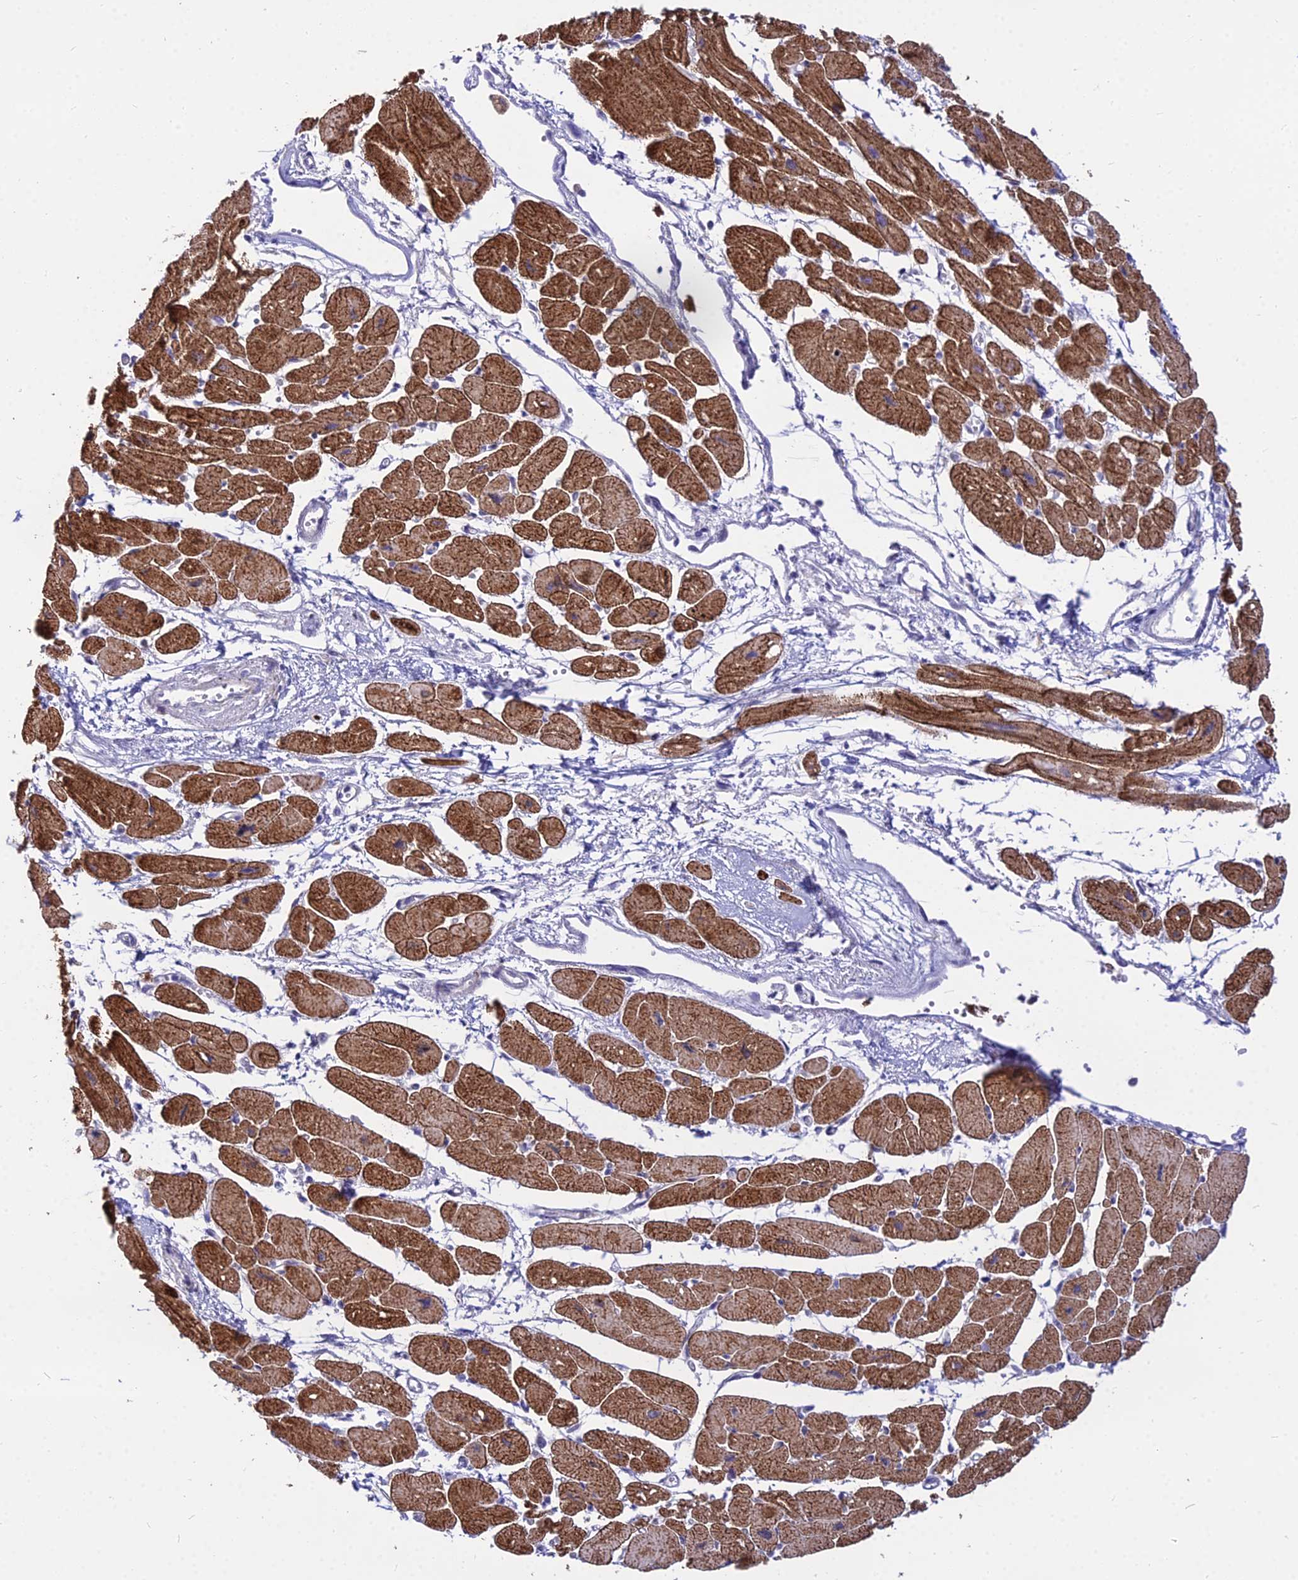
{"staining": {"intensity": "strong", "quantity": ">75%", "location": "cytoplasmic/membranous"}, "tissue": "heart muscle", "cell_type": "Cardiomyocytes", "image_type": "normal", "snomed": [{"axis": "morphology", "description": "Normal tissue, NOS"}, {"axis": "topography", "description": "Heart"}], "caption": "Immunohistochemistry (IHC) staining of normal heart muscle, which reveals high levels of strong cytoplasmic/membranous positivity in about >75% of cardiomyocytes indicating strong cytoplasmic/membranous protein expression. The staining was performed using DAB (brown) for protein detection and nuclei were counterstained in hematoxylin (blue).", "gene": "C6orf163", "patient": {"sex": "female", "age": 54}}